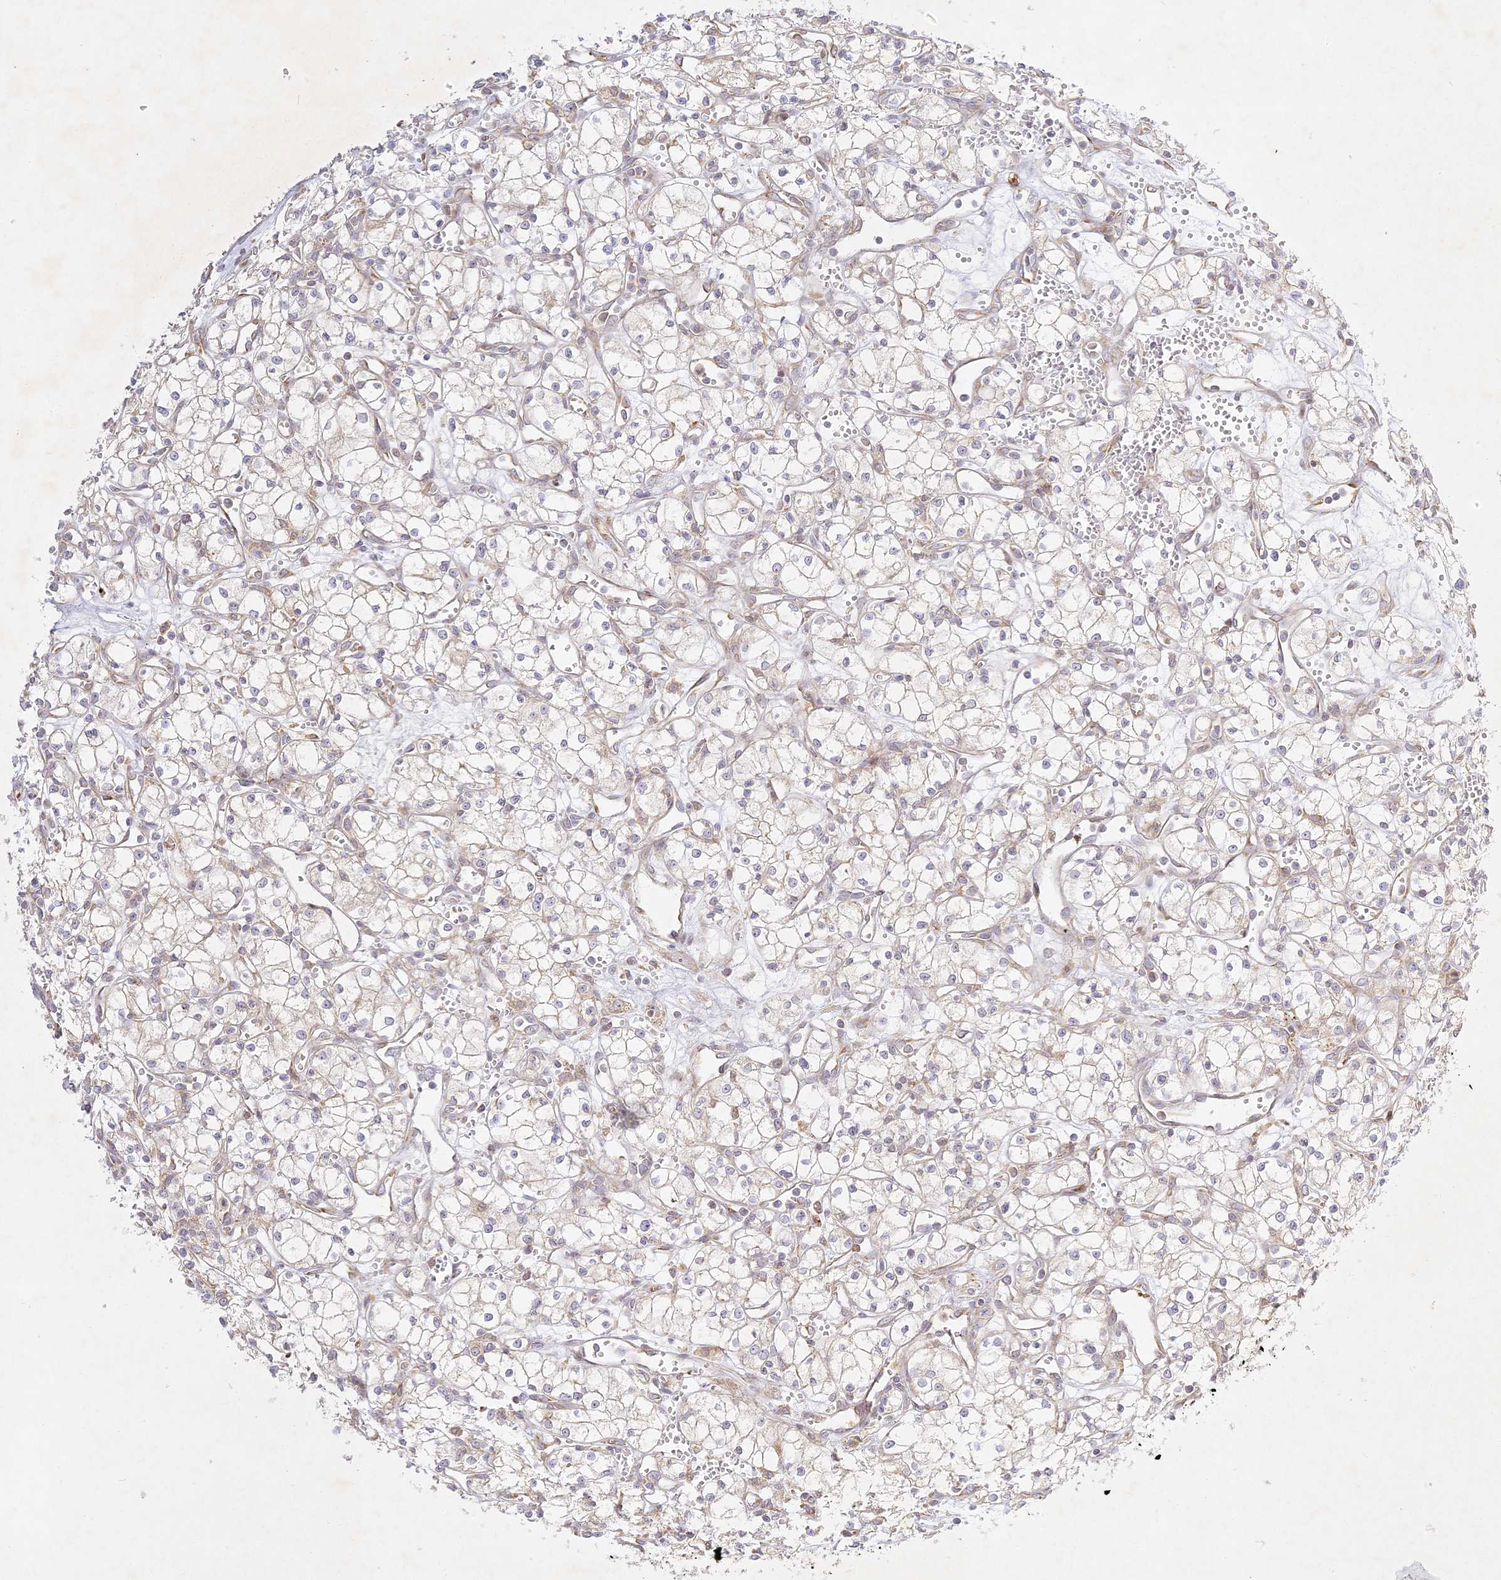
{"staining": {"intensity": "negative", "quantity": "none", "location": "none"}, "tissue": "renal cancer", "cell_type": "Tumor cells", "image_type": "cancer", "snomed": [{"axis": "morphology", "description": "Adenocarcinoma, NOS"}, {"axis": "topography", "description": "Kidney"}], "caption": "Immunohistochemistry micrograph of human renal adenocarcinoma stained for a protein (brown), which reveals no staining in tumor cells.", "gene": "SLC30A5", "patient": {"sex": "male", "age": 59}}